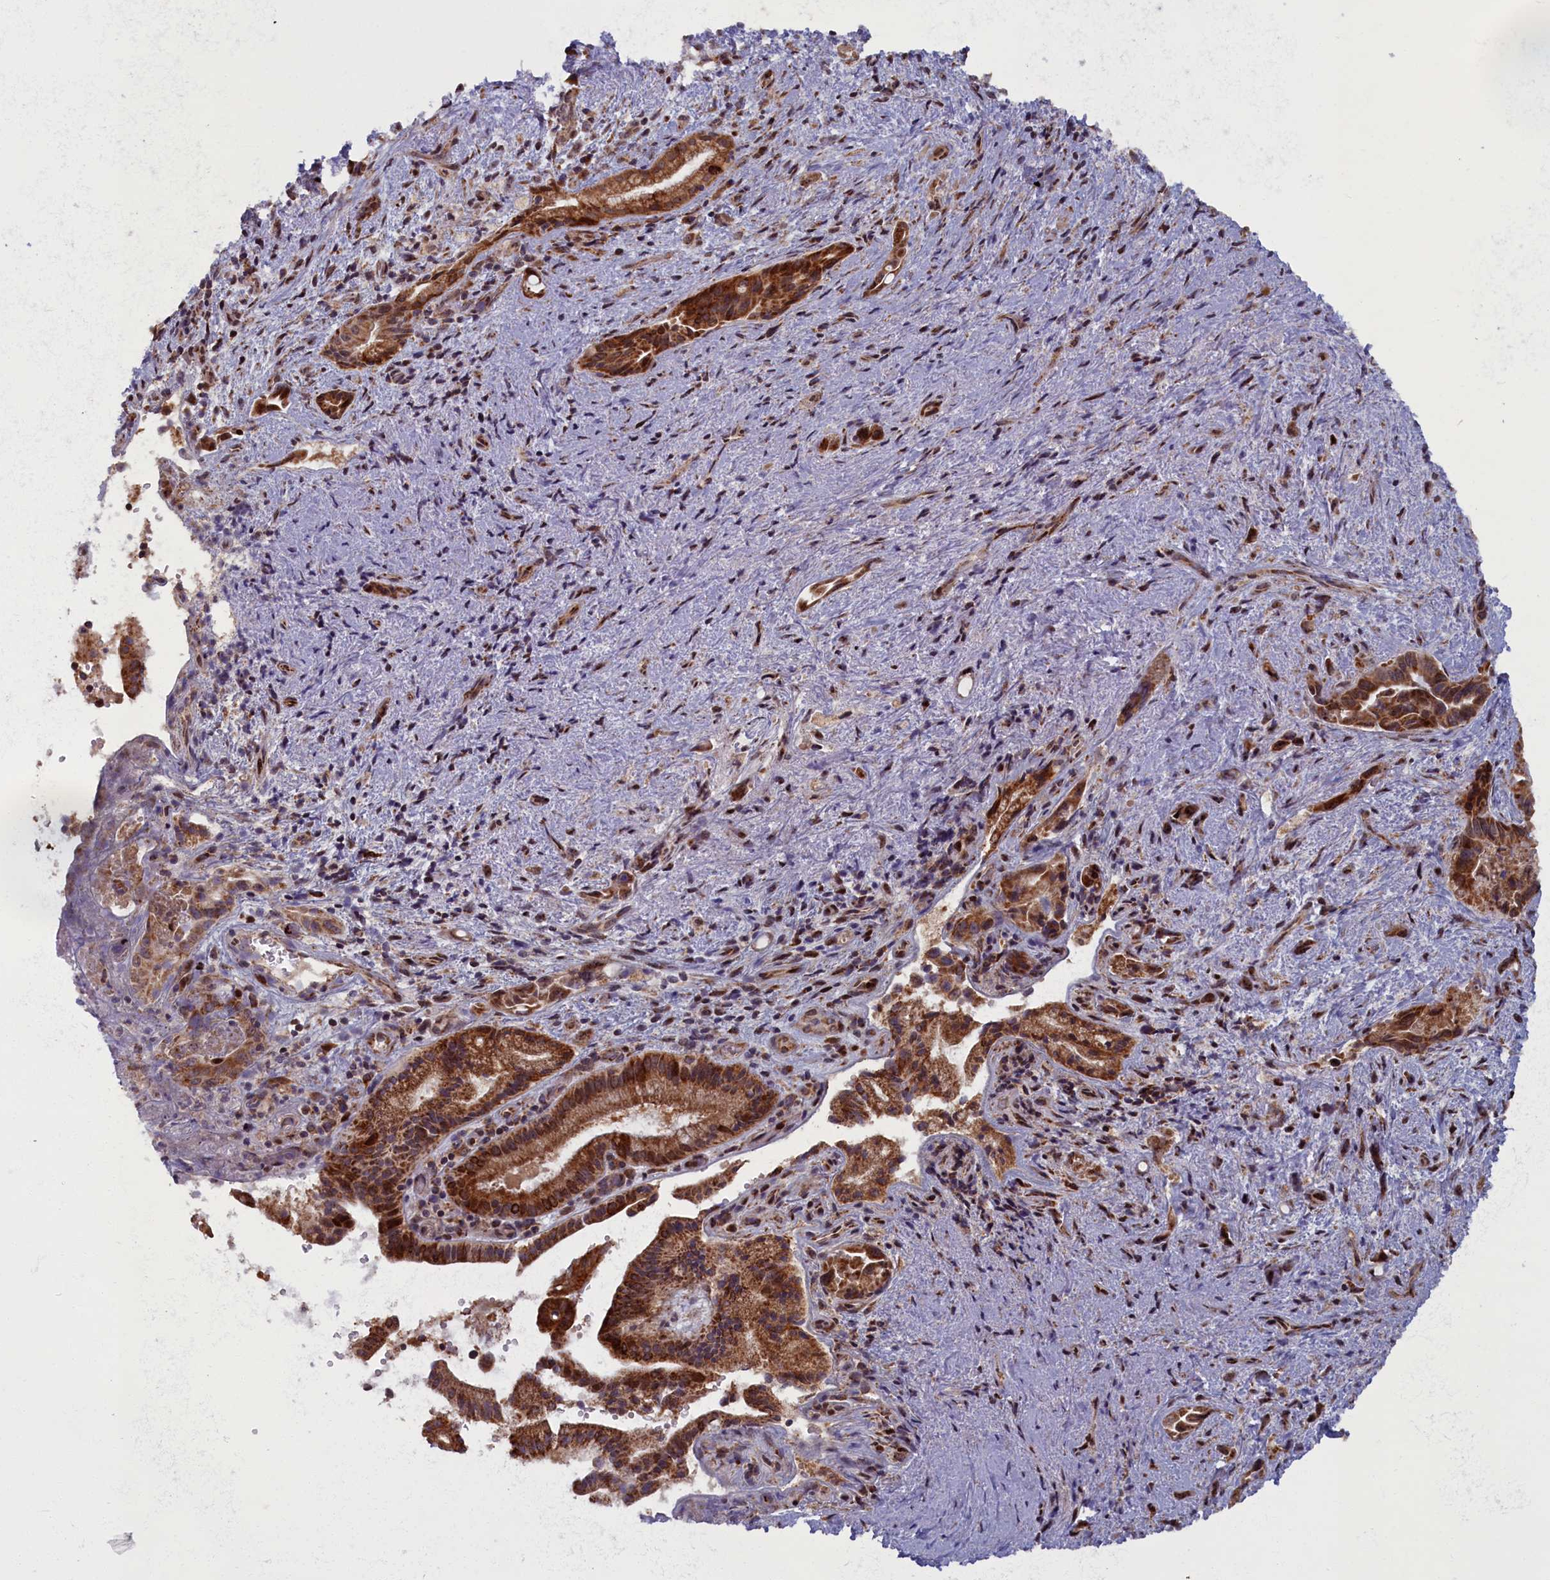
{"staining": {"intensity": "strong", "quantity": ">75%", "location": "cytoplasmic/membranous"}, "tissue": "pancreatic cancer", "cell_type": "Tumor cells", "image_type": "cancer", "snomed": [{"axis": "morphology", "description": "Adenocarcinoma, NOS"}, {"axis": "topography", "description": "Pancreas"}], "caption": "This is an image of immunohistochemistry (IHC) staining of pancreatic cancer (adenocarcinoma), which shows strong positivity in the cytoplasmic/membranous of tumor cells.", "gene": "PLA2G10", "patient": {"sex": "female", "age": 77}}